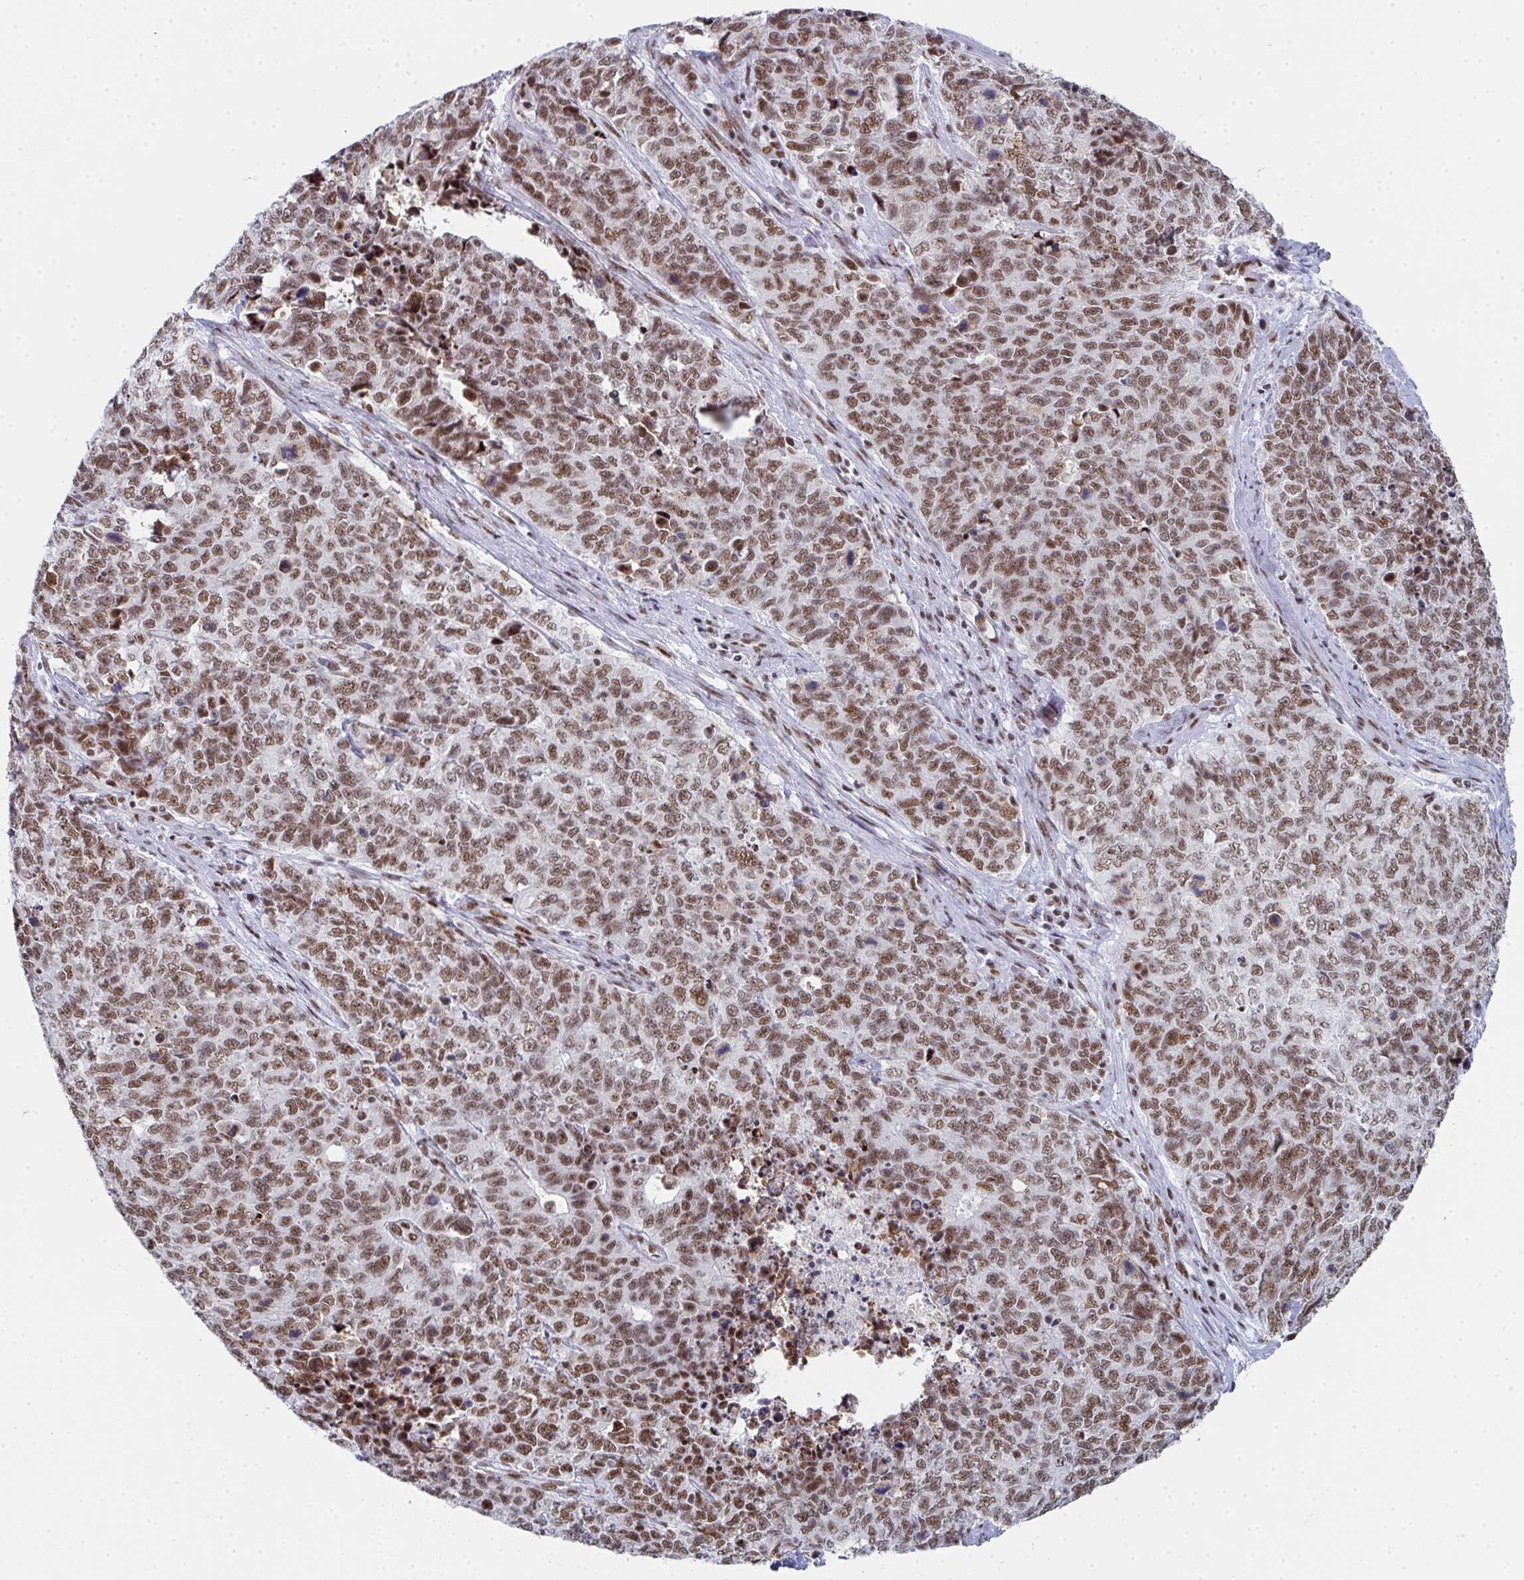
{"staining": {"intensity": "moderate", "quantity": ">75%", "location": "nuclear"}, "tissue": "cervical cancer", "cell_type": "Tumor cells", "image_type": "cancer", "snomed": [{"axis": "morphology", "description": "Adenocarcinoma, NOS"}, {"axis": "topography", "description": "Cervix"}], "caption": "Tumor cells demonstrate moderate nuclear positivity in approximately >75% of cells in cervical cancer (adenocarcinoma).", "gene": "SNRNP70", "patient": {"sex": "female", "age": 63}}